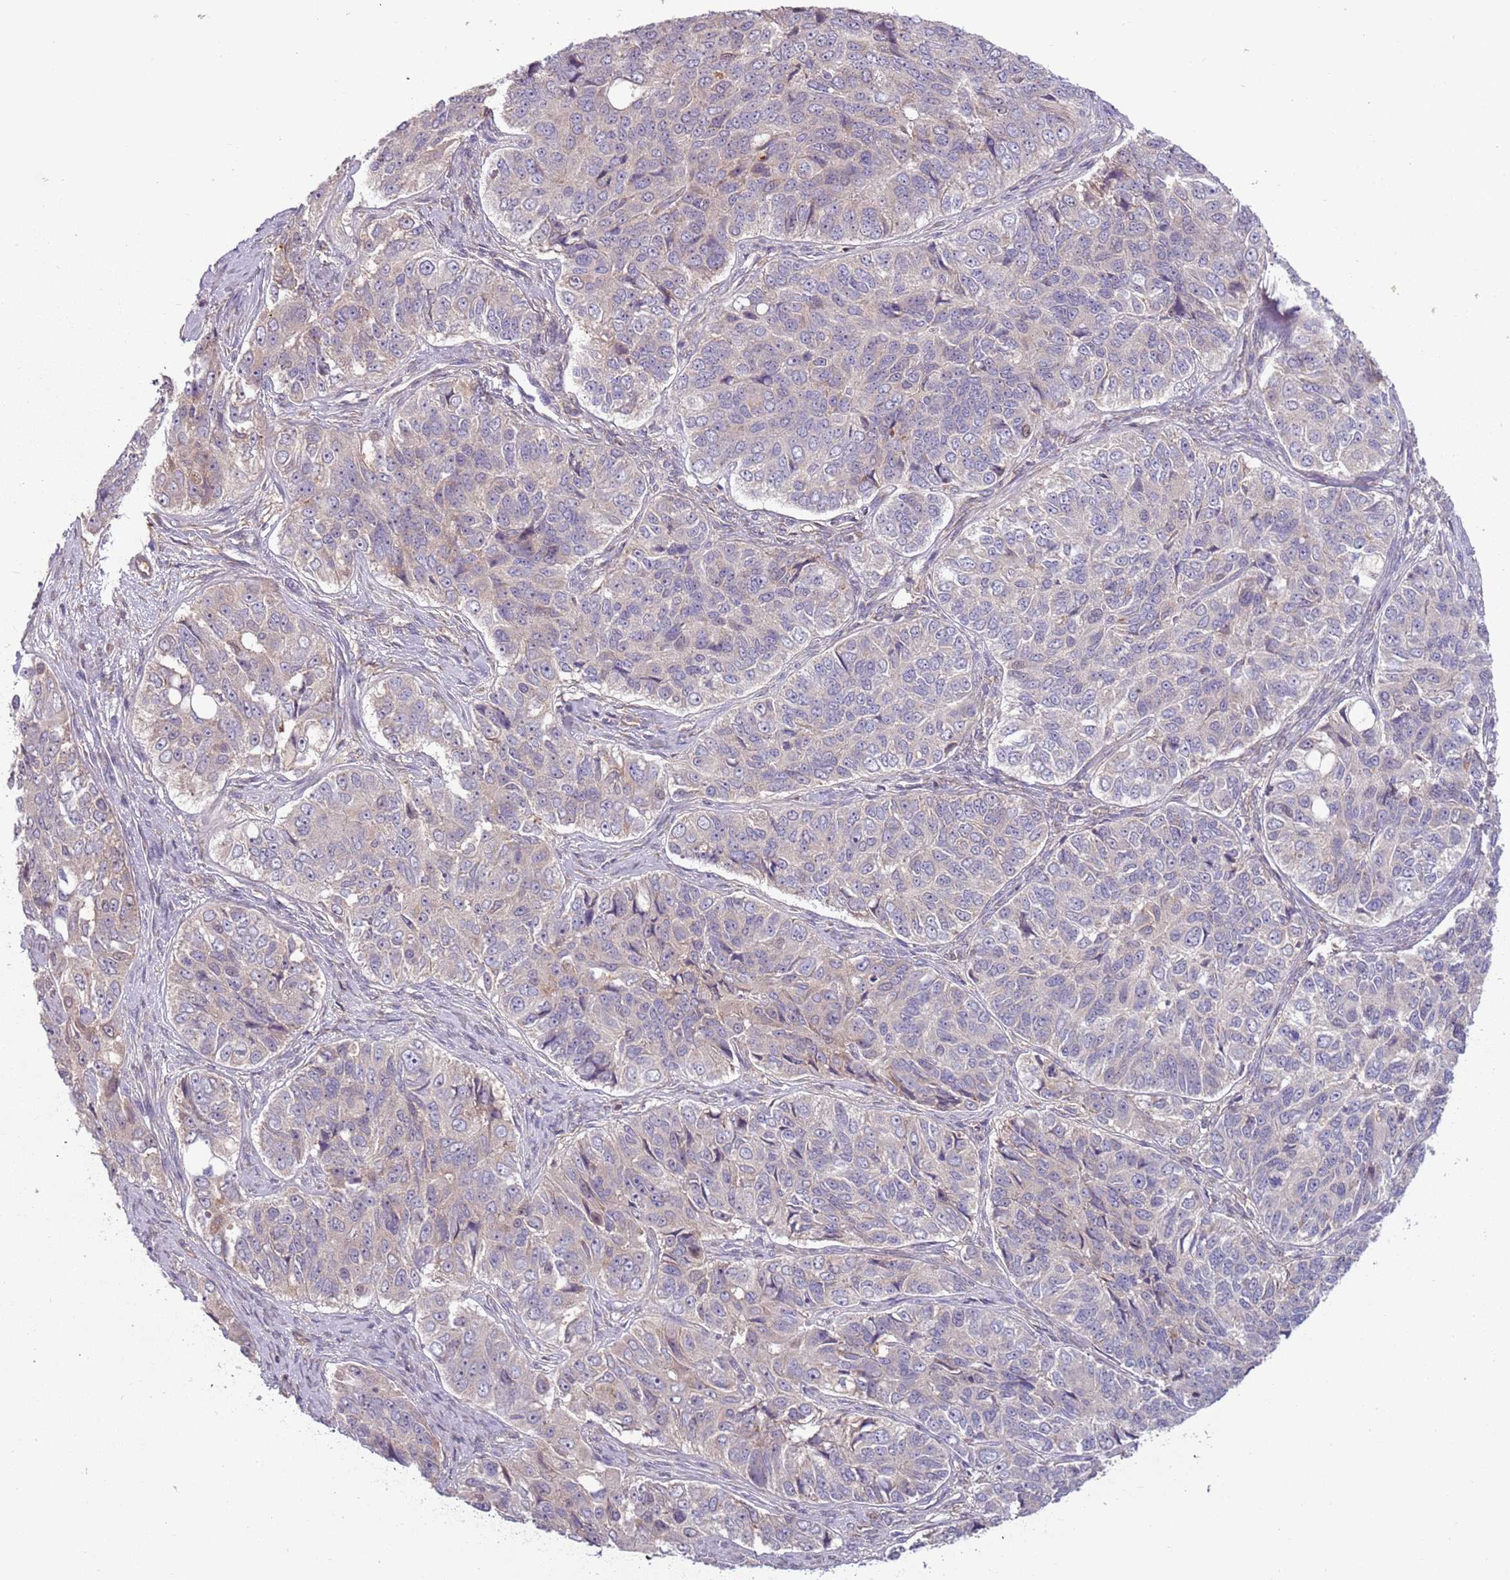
{"staining": {"intensity": "weak", "quantity": "<25%", "location": "cytoplasmic/membranous"}, "tissue": "ovarian cancer", "cell_type": "Tumor cells", "image_type": "cancer", "snomed": [{"axis": "morphology", "description": "Carcinoma, endometroid"}, {"axis": "topography", "description": "Ovary"}], "caption": "Protein analysis of ovarian endometroid carcinoma shows no significant expression in tumor cells.", "gene": "FECH", "patient": {"sex": "female", "age": 51}}